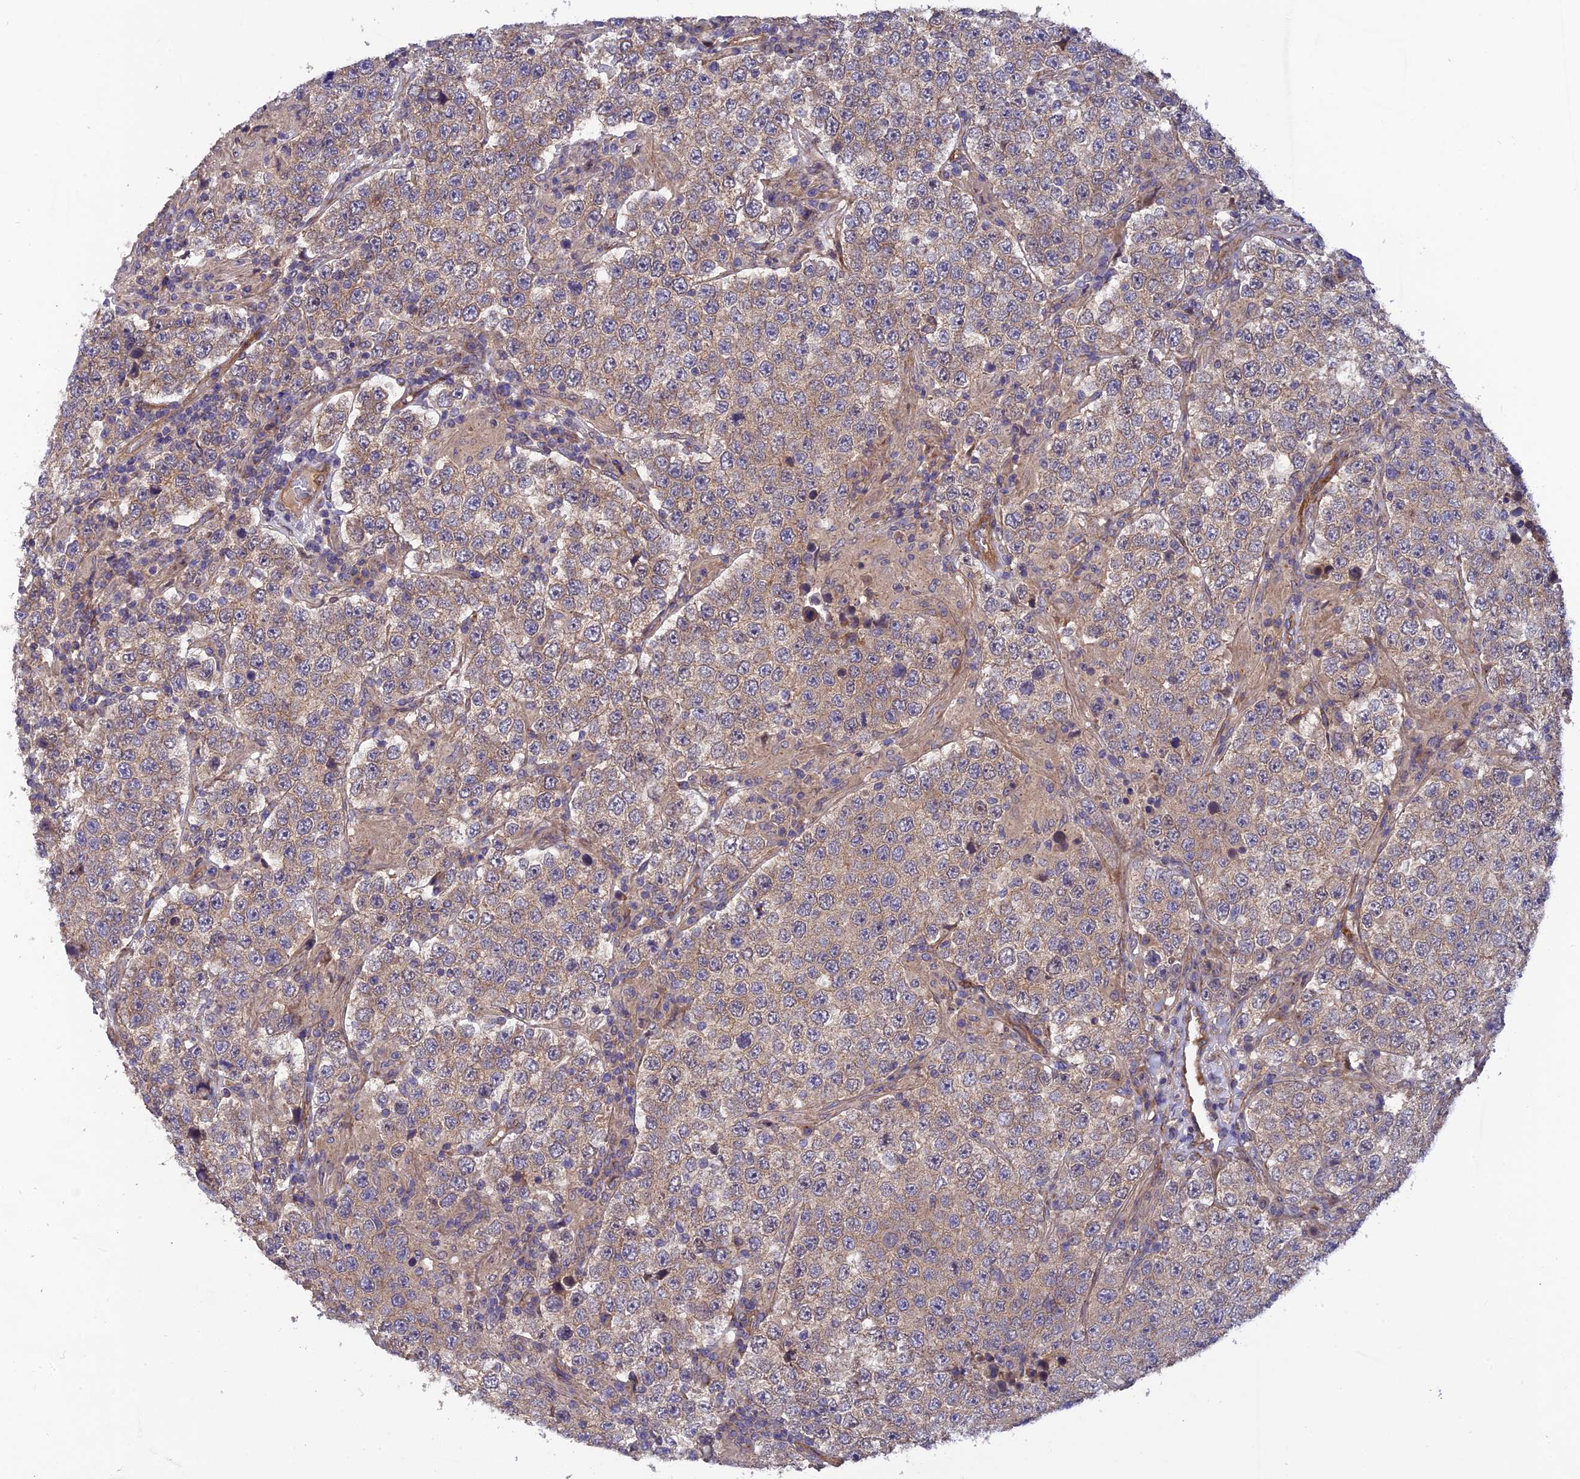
{"staining": {"intensity": "moderate", "quantity": ">75%", "location": "cytoplasmic/membranous"}, "tissue": "testis cancer", "cell_type": "Tumor cells", "image_type": "cancer", "snomed": [{"axis": "morphology", "description": "Normal tissue, NOS"}, {"axis": "morphology", "description": "Urothelial carcinoma, High grade"}, {"axis": "morphology", "description": "Seminoma, NOS"}, {"axis": "morphology", "description": "Carcinoma, Embryonal, NOS"}, {"axis": "topography", "description": "Urinary bladder"}, {"axis": "topography", "description": "Testis"}], "caption": "Moderate cytoplasmic/membranous protein positivity is appreciated in approximately >75% of tumor cells in embryonal carcinoma (testis).", "gene": "ADAMTS15", "patient": {"sex": "male", "age": 41}}